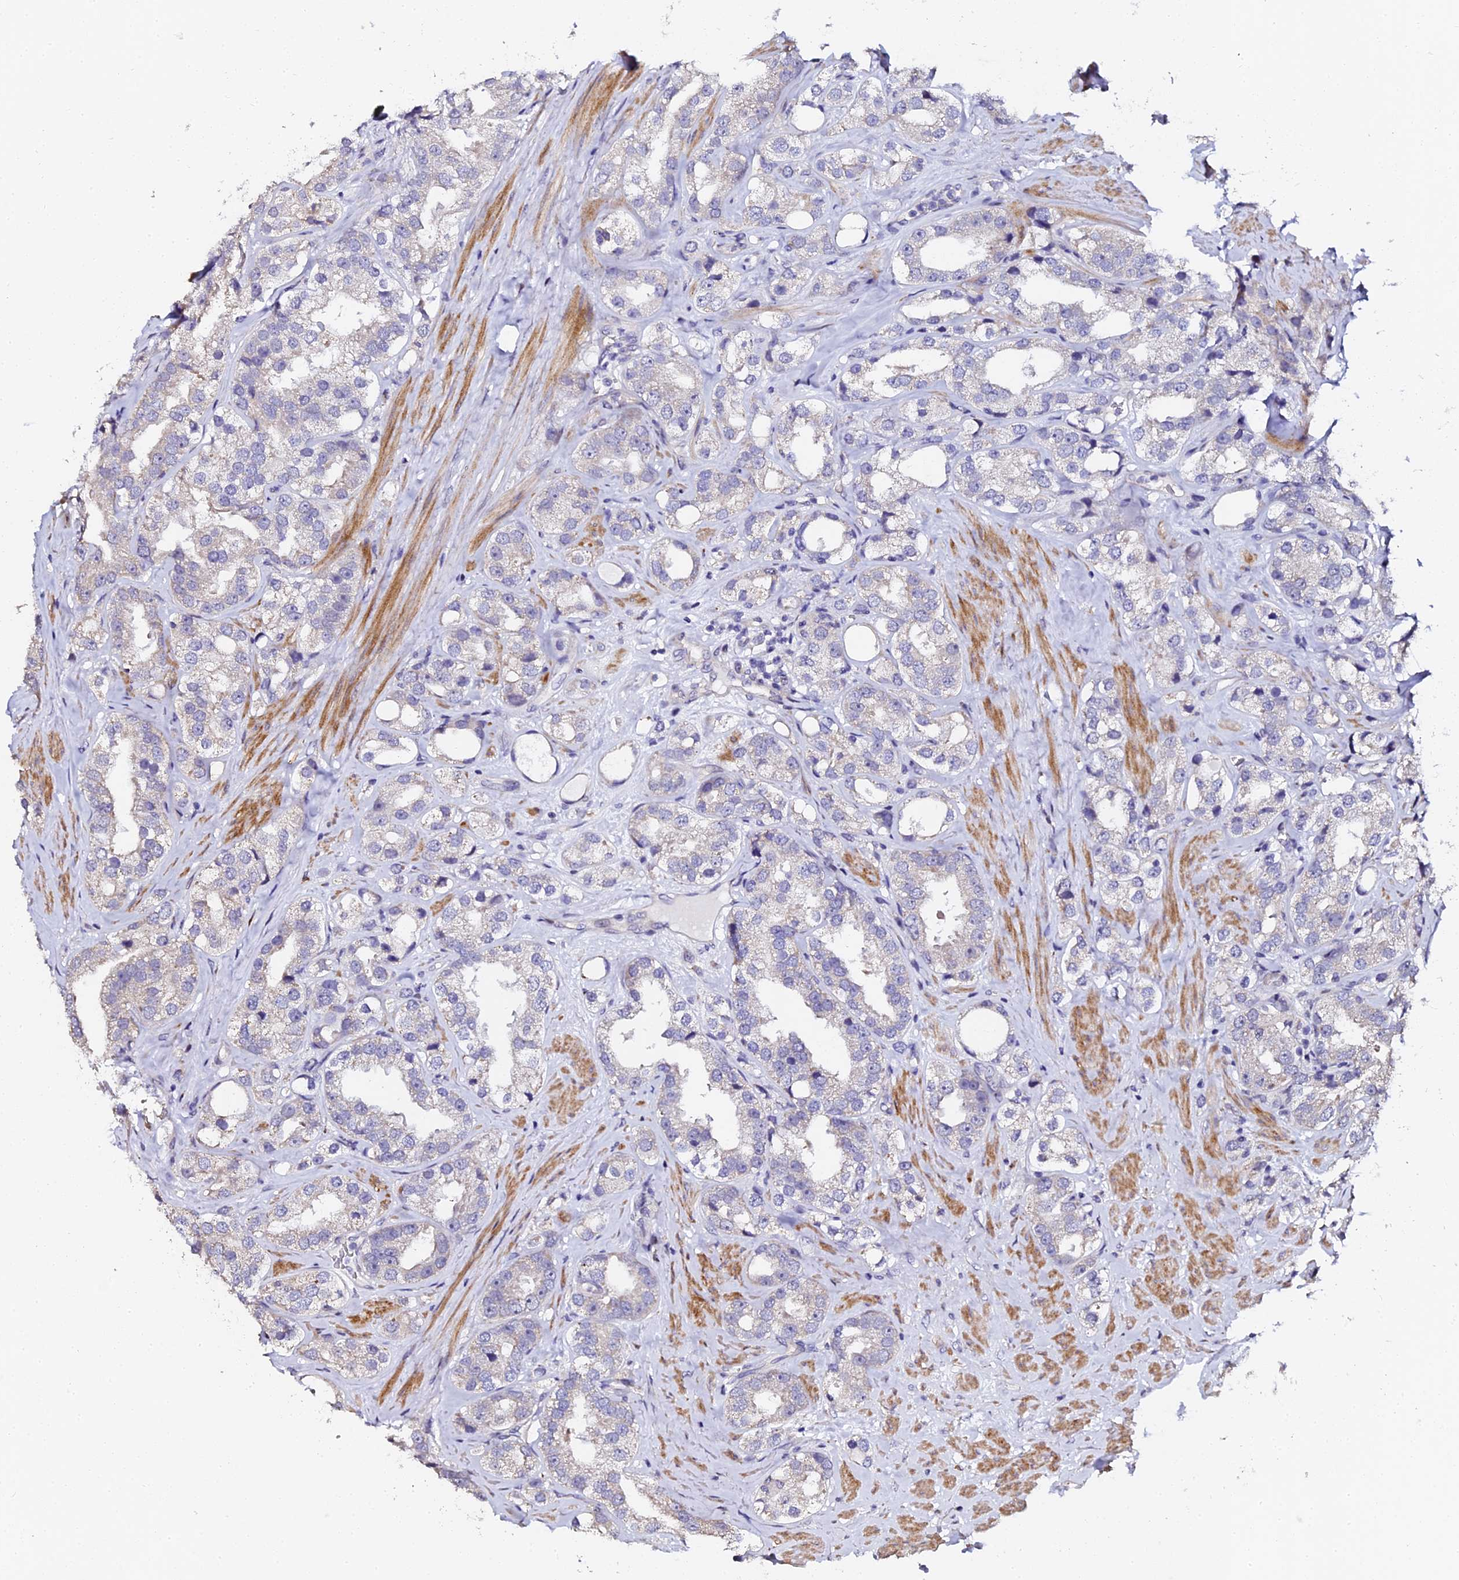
{"staining": {"intensity": "negative", "quantity": "none", "location": "none"}, "tissue": "prostate cancer", "cell_type": "Tumor cells", "image_type": "cancer", "snomed": [{"axis": "morphology", "description": "Adenocarcinoma, NOS"}, {"axis": "topography", "description": "Prostate"}], "caption": "An image of prostate cancer stained for a protein exhibits no brown staining in tumor cells. (Stains: DAB immunohistochemistry (IHC) with hematoxylin counter stain, Microscopy: brightfield microscopy at high magnification).", "gene": "GPN3", "patient": {"sex": "male", "age": 79}}